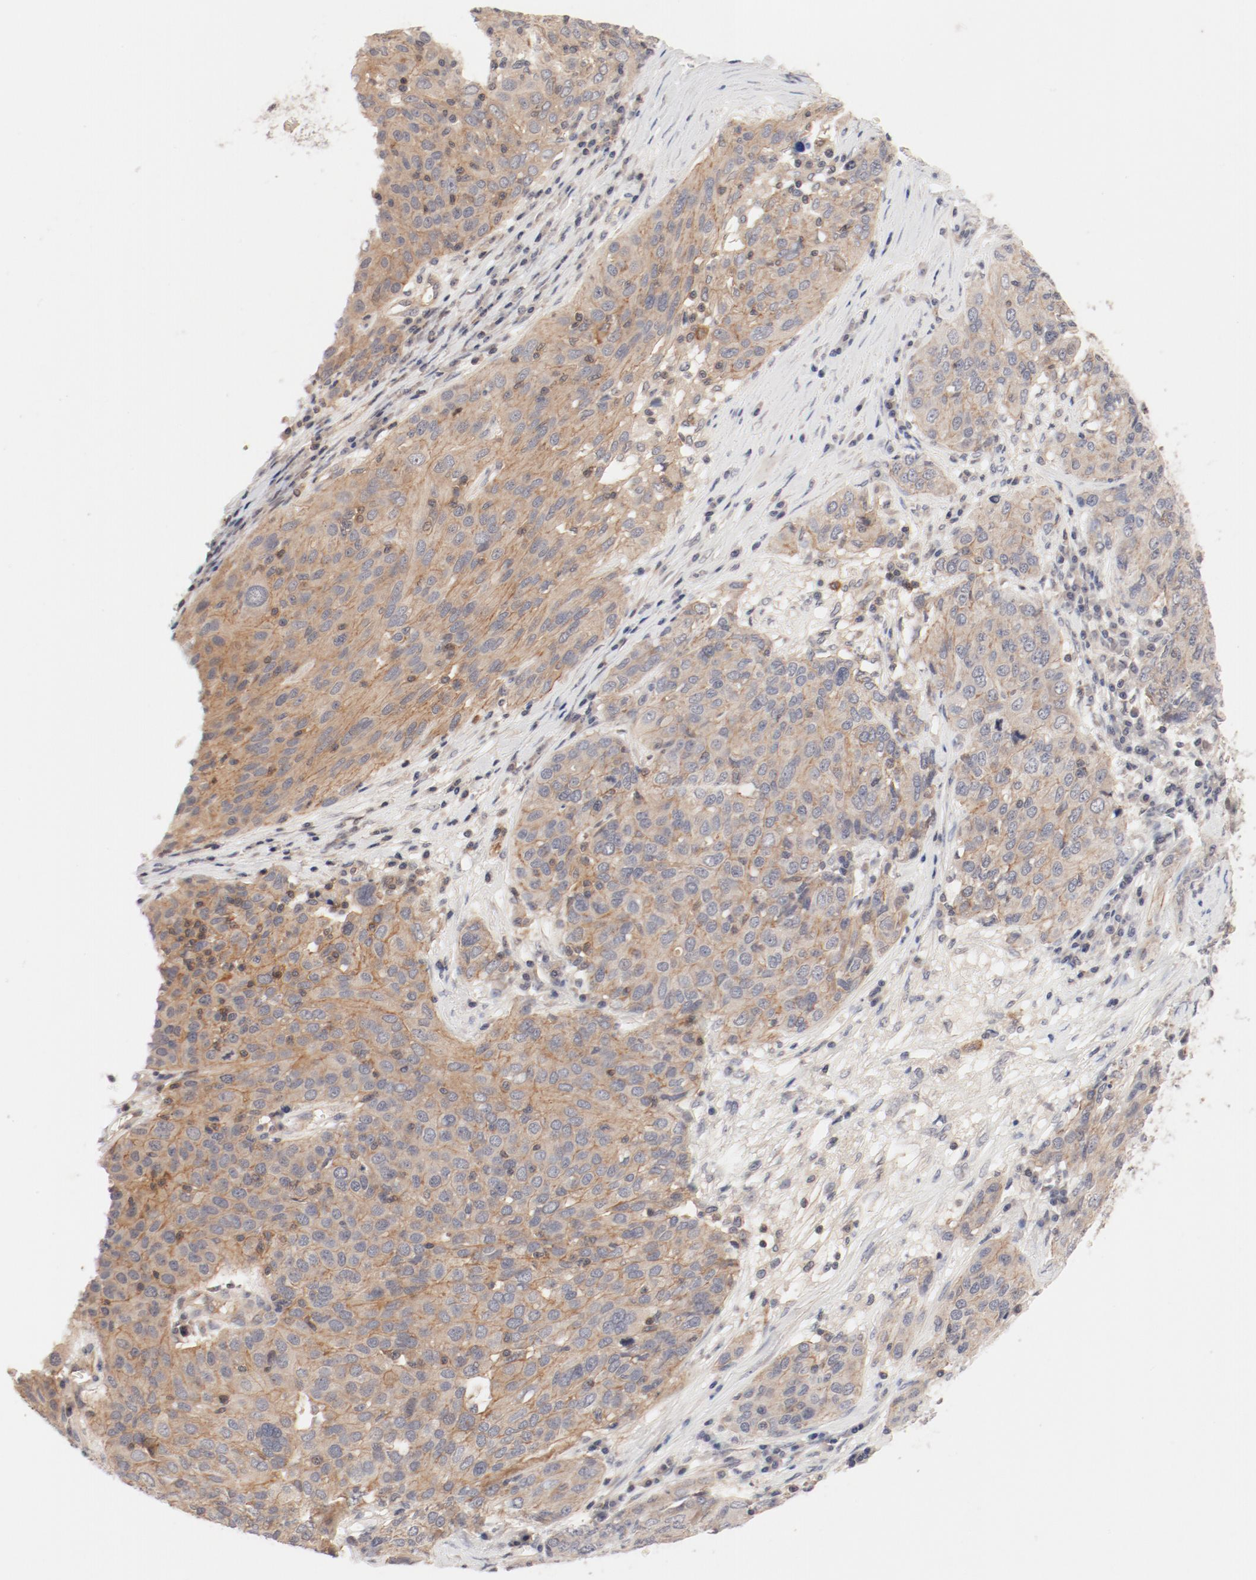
{"staining": {"intensity": "weak", "quantity": "25%-75%", "location": "cytoplasmic/membranous"}, "tissue": "ovarian cancer", "cell_type": "Tumor cells", "image_type": "cancer", "snomed": [{"axis": "morphology", "description": "Carcinoma, endometroid"}, {"axis": "topography", "description": "Ovary"}], "caption": "Endometroid carcinoma (ovarian) stained for a protein (brown) exhibits weak cytoplasmic/membranous positive staining in approximately 25%-75% of tumor cells.", "gene": "ZNF267", "patient": {"sex": "female", "age": 50}}